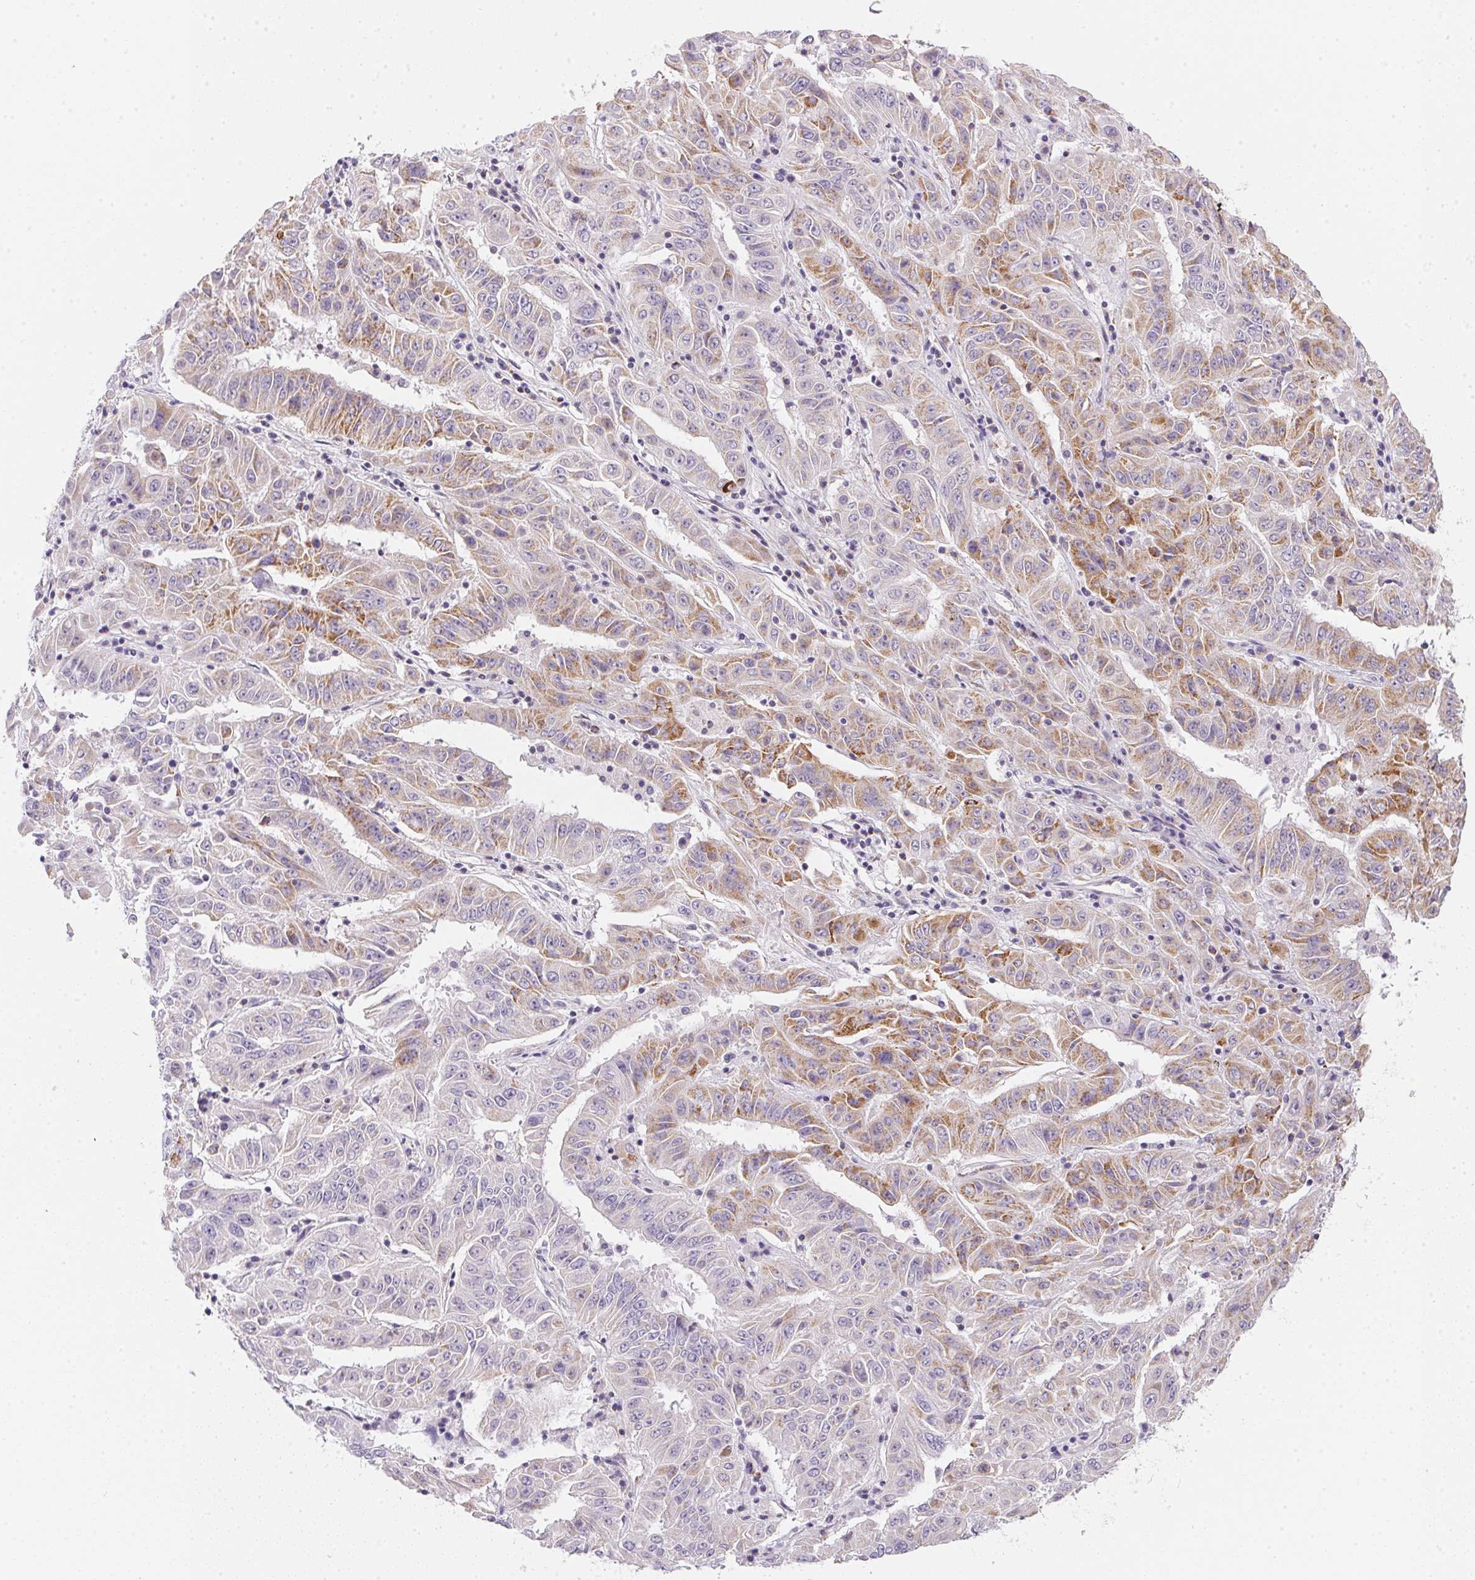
{"staining": {"intensity": "moderate", "quantity": "<25%", "location": "cytoplasmic/membranous"}, "tissue": "pancreatic cancer", "cell_type": "Tumor cells", "image_type": "cancer", "snomed": [{"axis": "morphology", "description": "Adenocarcinoma, NOS"}, {"axis": "topography", "description": "Pancreas"}], "caption": "Brown immunohistochemical staining in human pancreatic adenocarcinoma reveals moderate cytoplasmic/membranous expression in about <25% of tumor cells.", "gene": "GIPC2", "patient": {"sex": "male", "age": 63}}